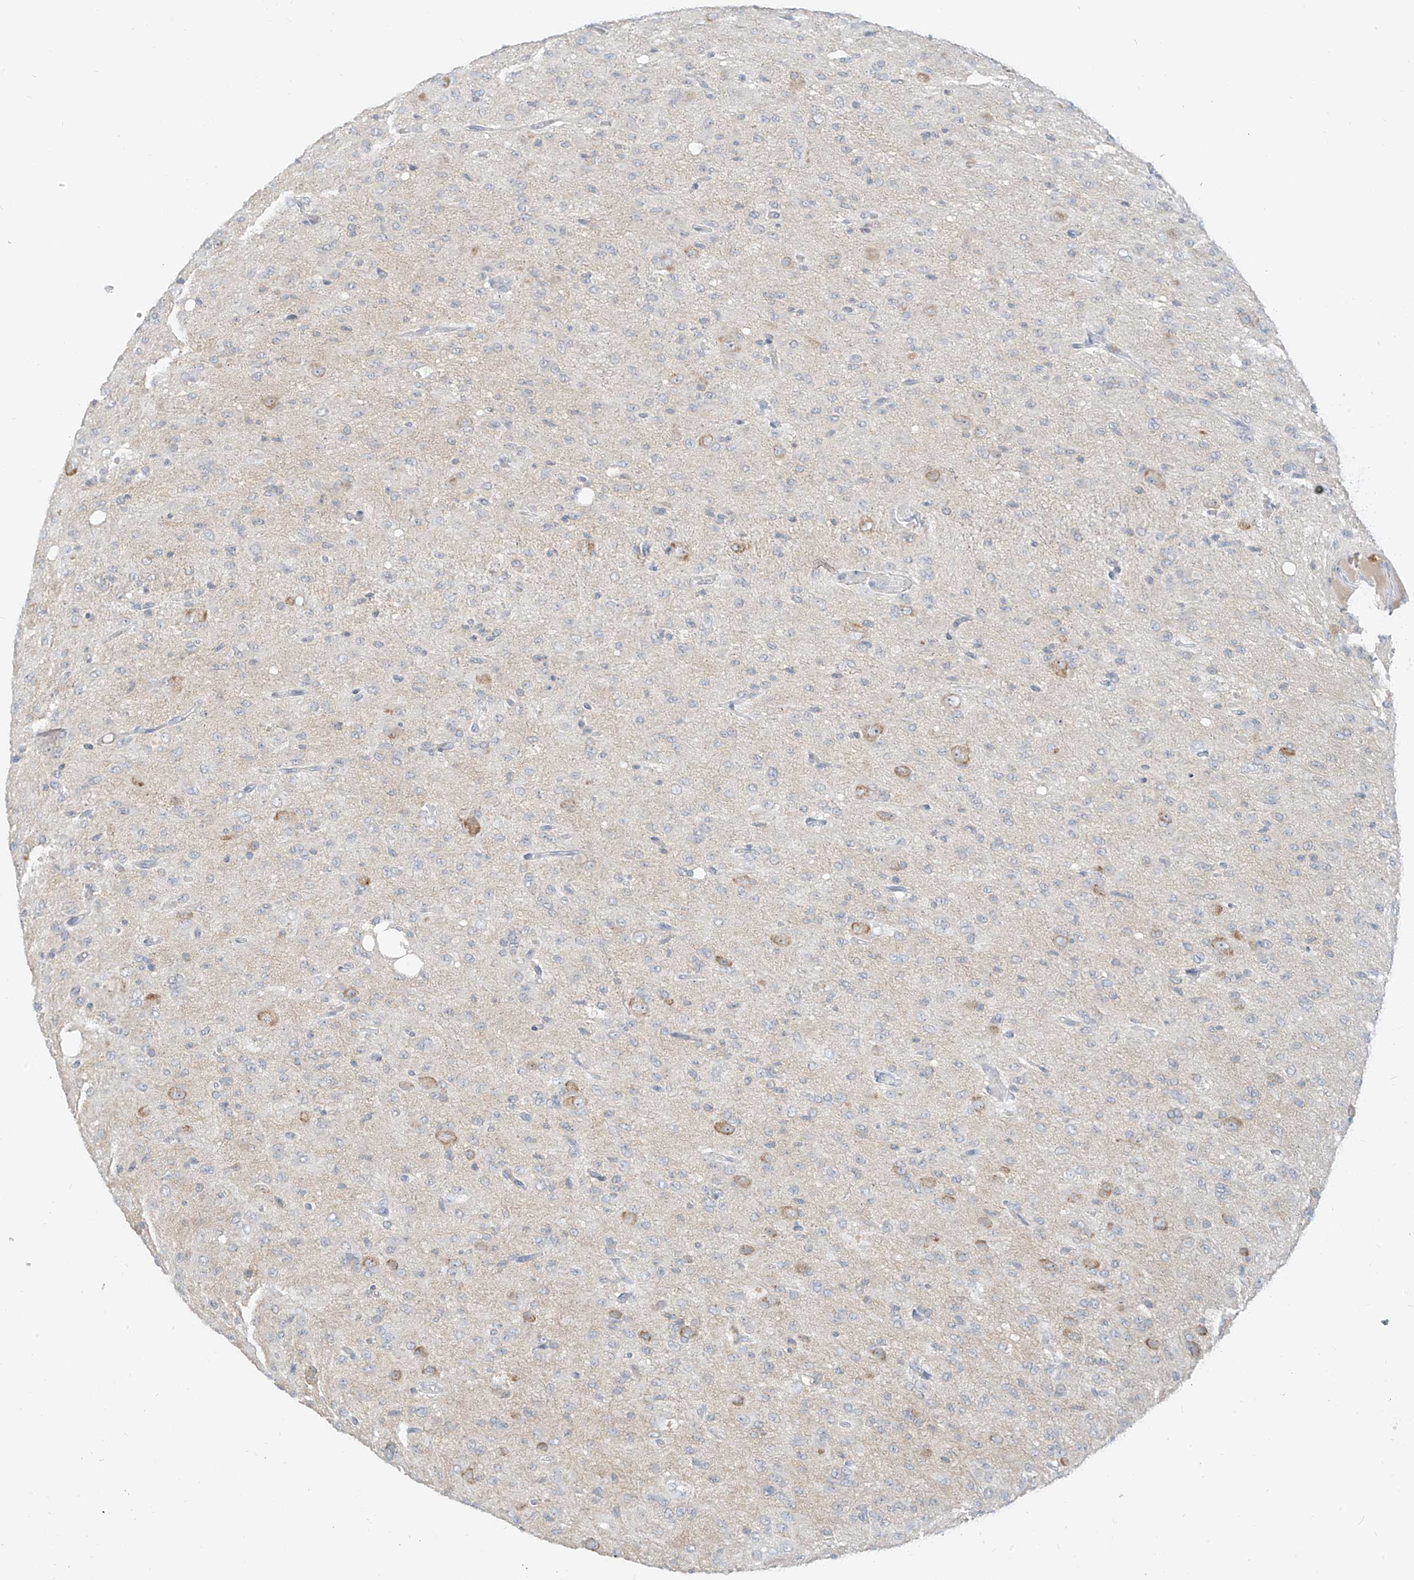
{"staining": {"intensity": "weak", "quantity": "<25%", "location": "cytoplasmic/membranous"}, "tissue": "glioma", "cell_type": "Tumor cells", "image_type": "cancer", "snomed": [{"axis": "morphology", "description": "Glioma, malignant, High grade"}, {"axis": "topography", "description": "Brain"}], "caption": "Malignant high-grade glioma was stained to show a protein in brown. There is no significant expression in tumor cells.", "gene": "C2orf42", "patient": {"sex": "female", "age": 59}}